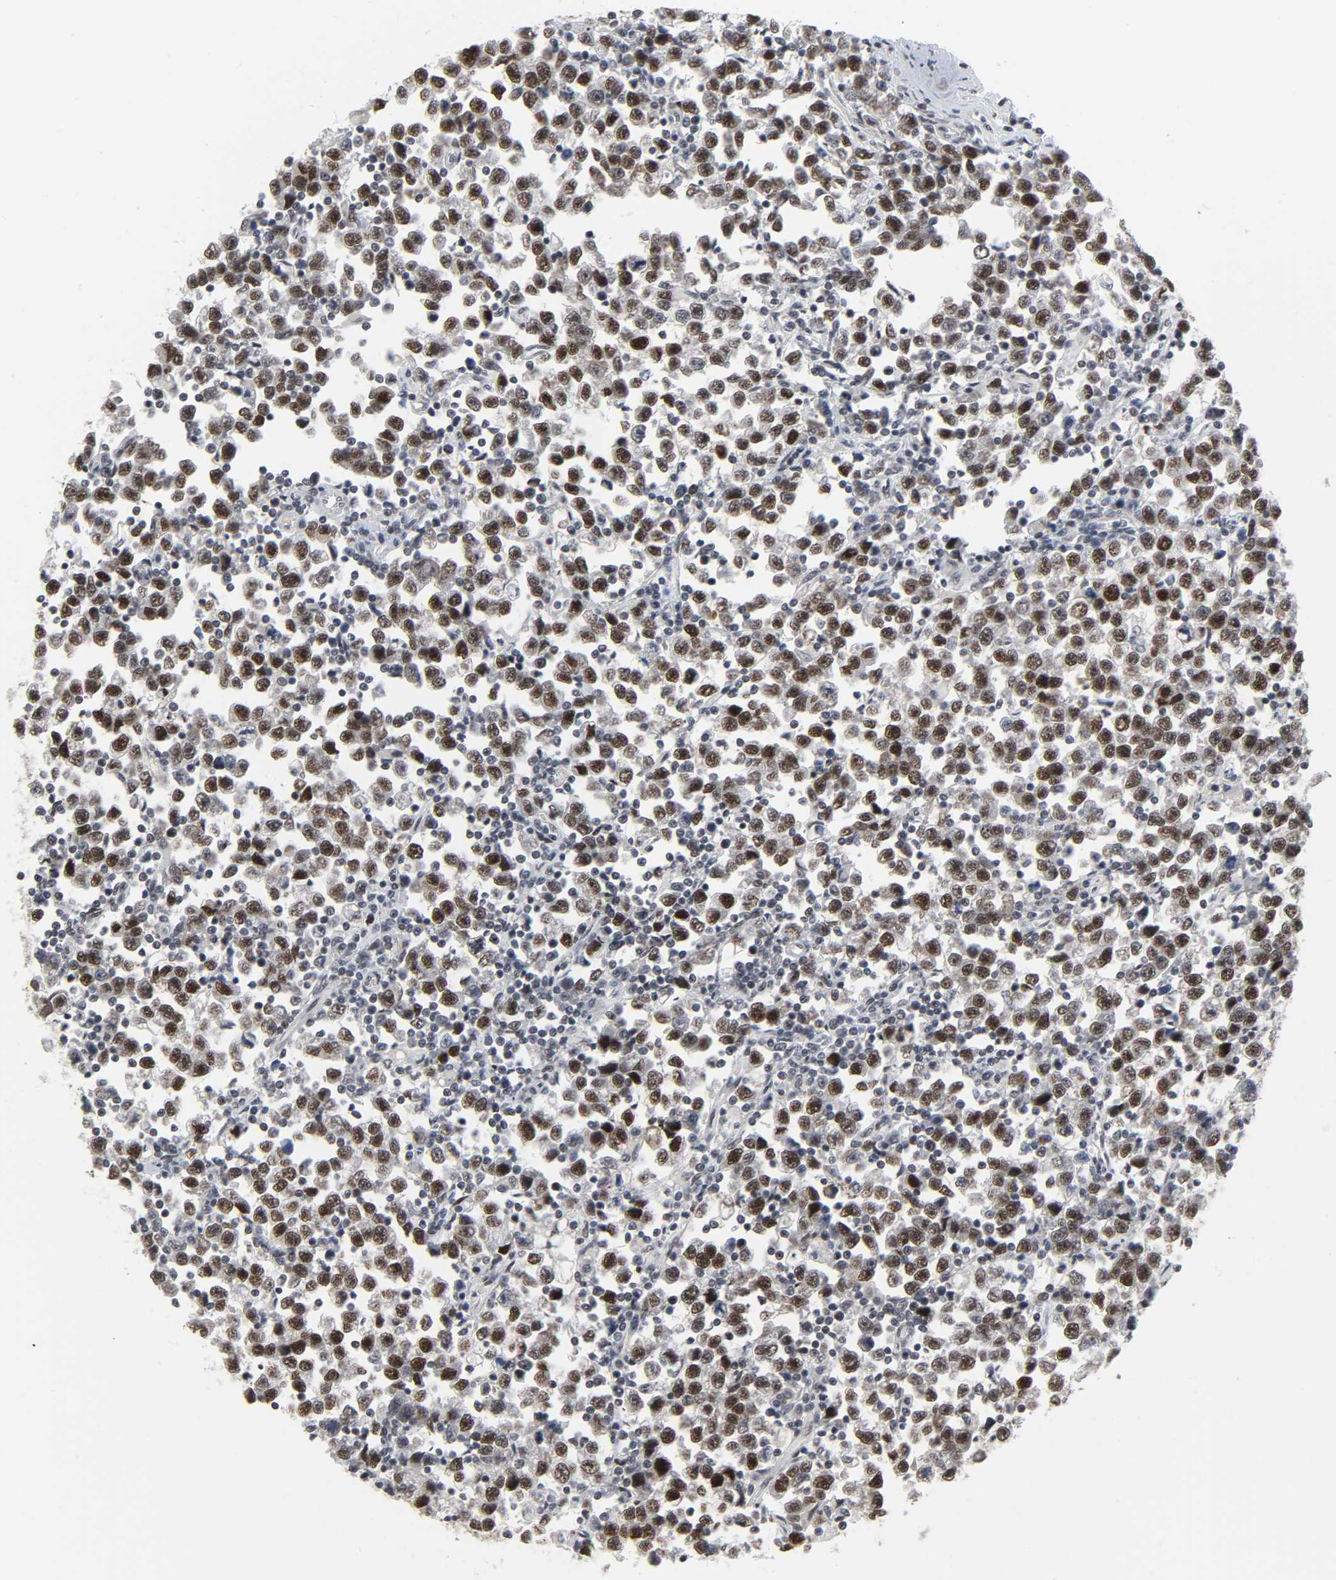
{"staining": {"intensity": "strong", "quantity": ">75%", "location": "nuclear"}, "tissue": "testis cancer", "cell_type": "Tumor cells", "image_type": "cancer", "snomed": [{"axis": "morphology", "description": "Seminoma, NOS"}, {"axis": "topography", "description": "Testis"}], "caption": "An image of human testis cancer stained for a protein displays strong nuclear brown staining in tumor cells. (IHC, brightfield microscopy, high magnification).", "gene": "MUC1", "patient": {"sex": "male", "age": 43}}